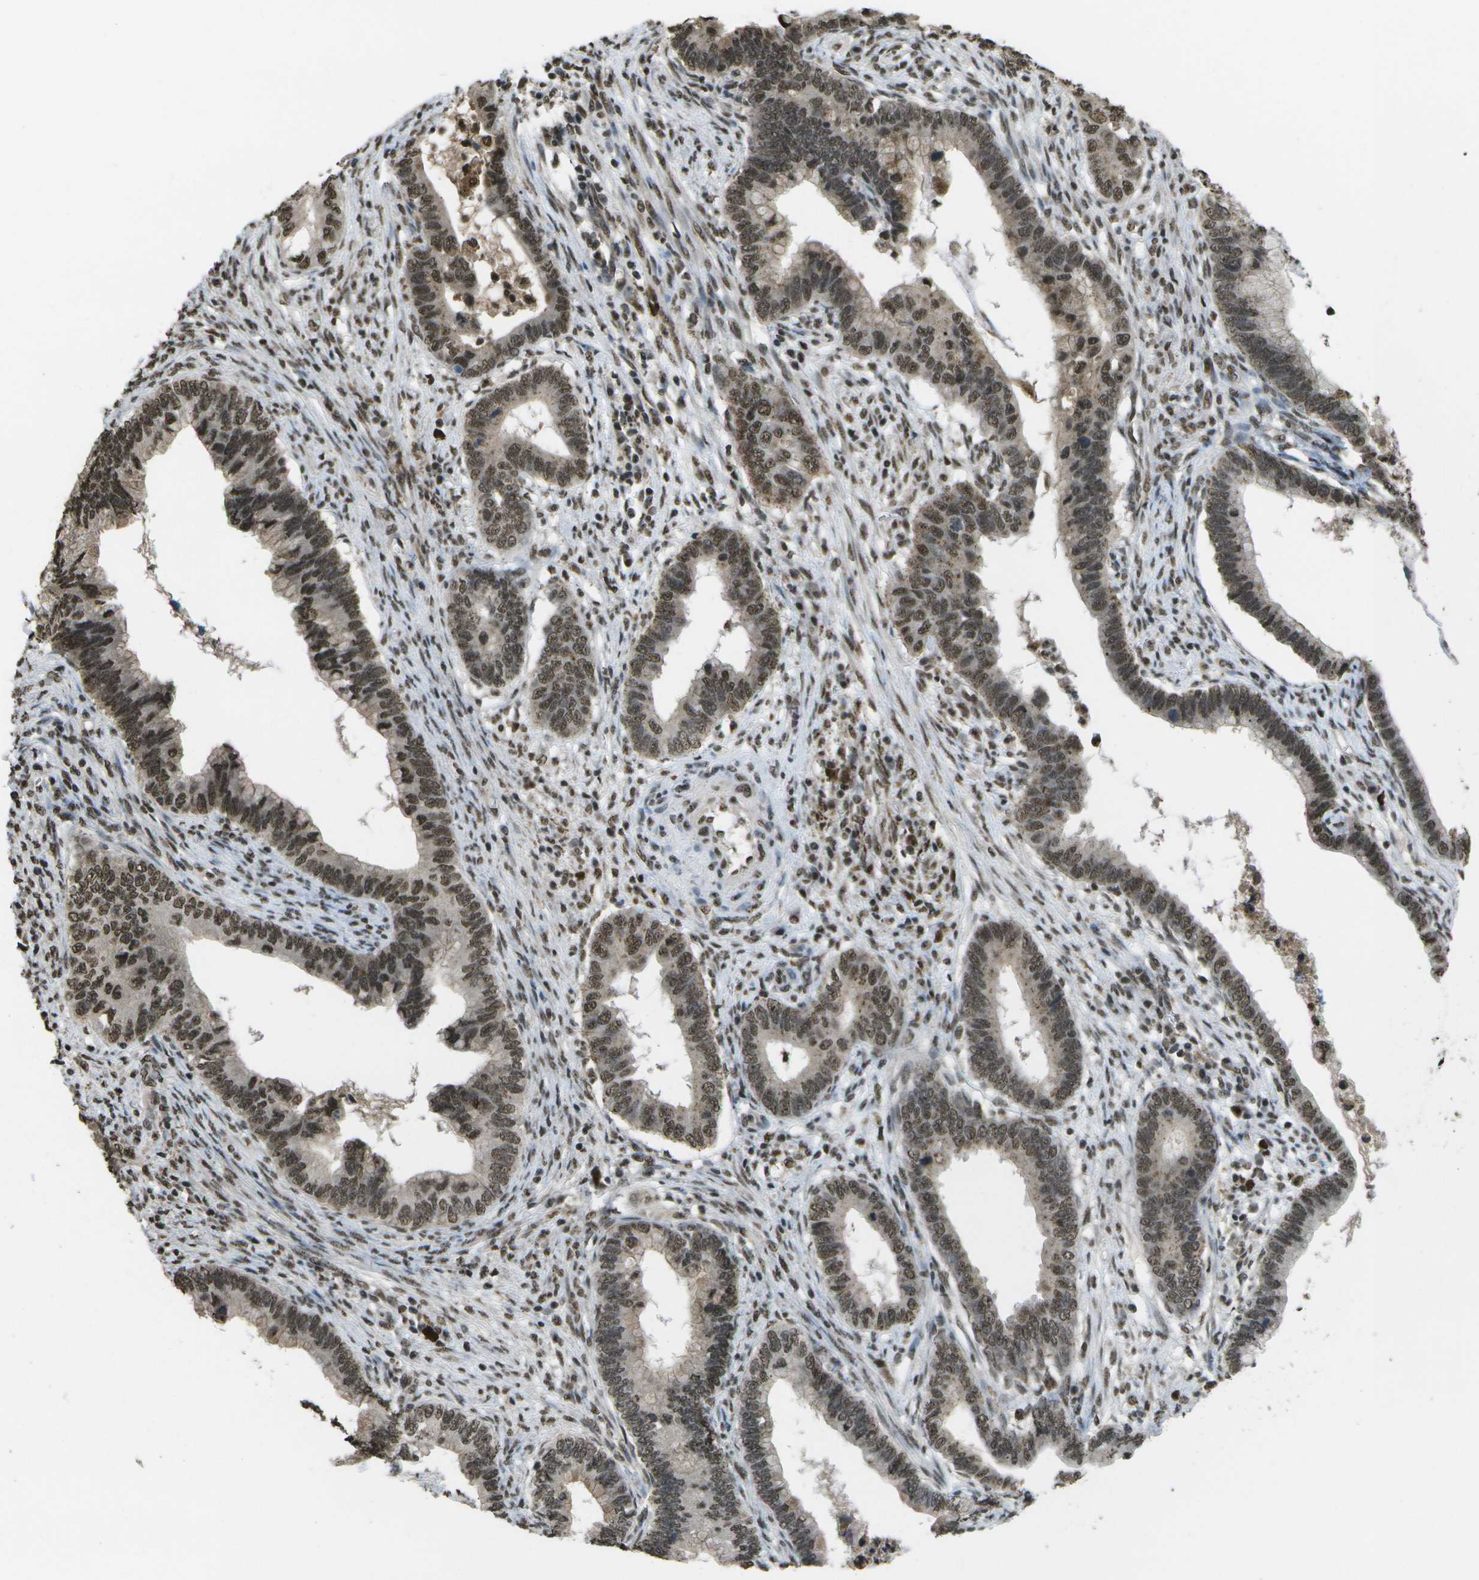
{"staining": {"intensity": "moderate", "quantity": ">75%", "location": "nuclear"}, "tissue": "cervical cancer", "cell_type": "Tumor cells", "image_type": "cancer", "snomed": [{"axis": "morphology", "description": "Adenocarcinoma, NOS"}, {"axis": "topography", "description": "Cervix"}], "caption": "There is medium levels of moderate nuclear positivity in tumor cells of adenocarcinoma (cervical), as demonstrated by immunohistochemical staining (brown color).", "gene": "SPEN", "patient": {"sex": "female", "age": 44}}